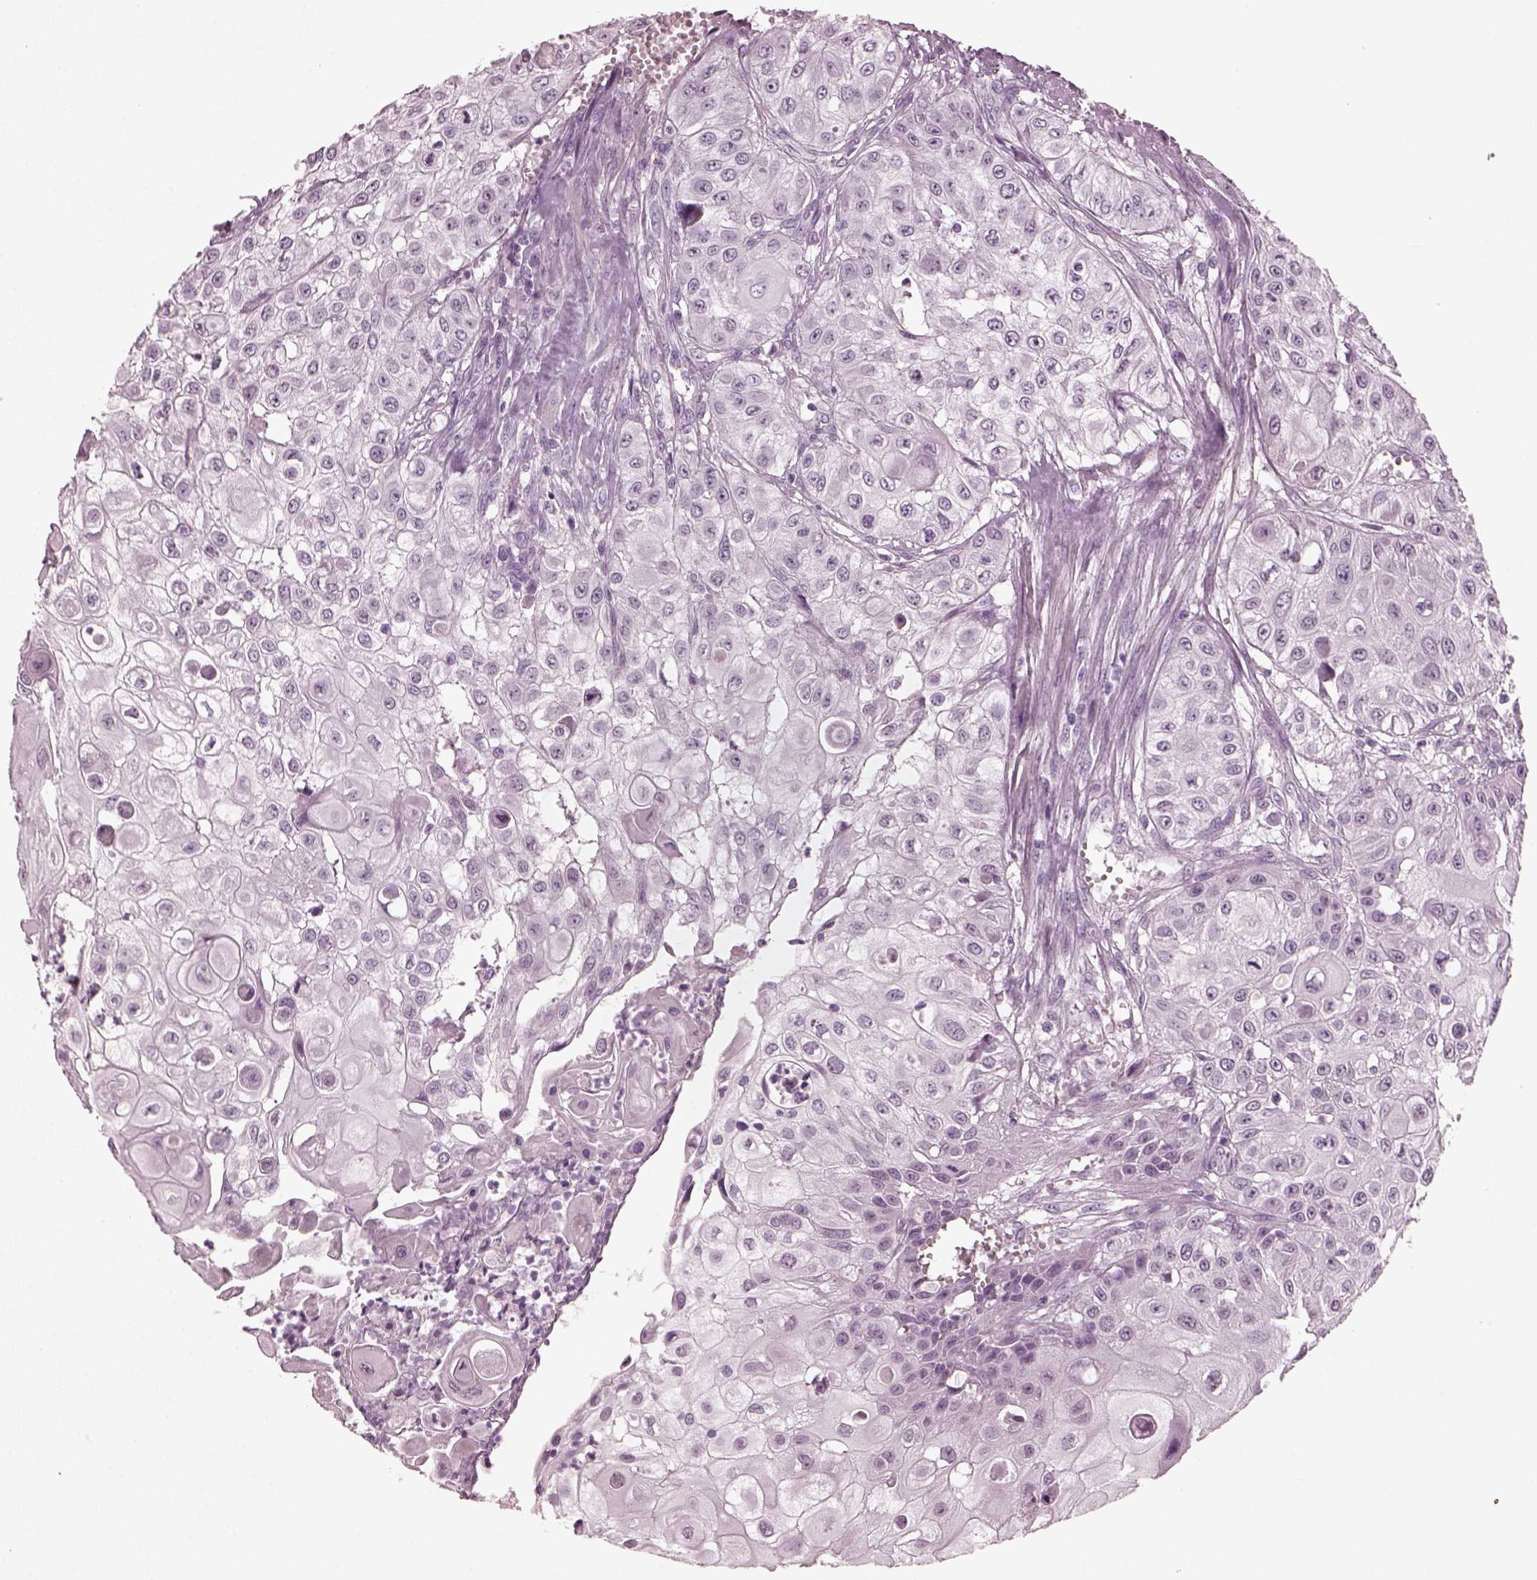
{"staining": {"intensity": "negative", "quantity": "none", "location": "none"}, "tissue": "urothelial cancer", "cell_type": "Tumor cells", "image_type": "cancer", "snomed": [{"axis": "morphology", "description": "Urothelial carcinoma, High grade"}, {"axis": "topography", "description": "Urinary bladder"}], "caption": "Urothelial cancer was stained to show a protein in brown. There is no significant expression in tumor cells.", "gene": "SLC6A17", "patient": {"sex": "female", "age": 79}}